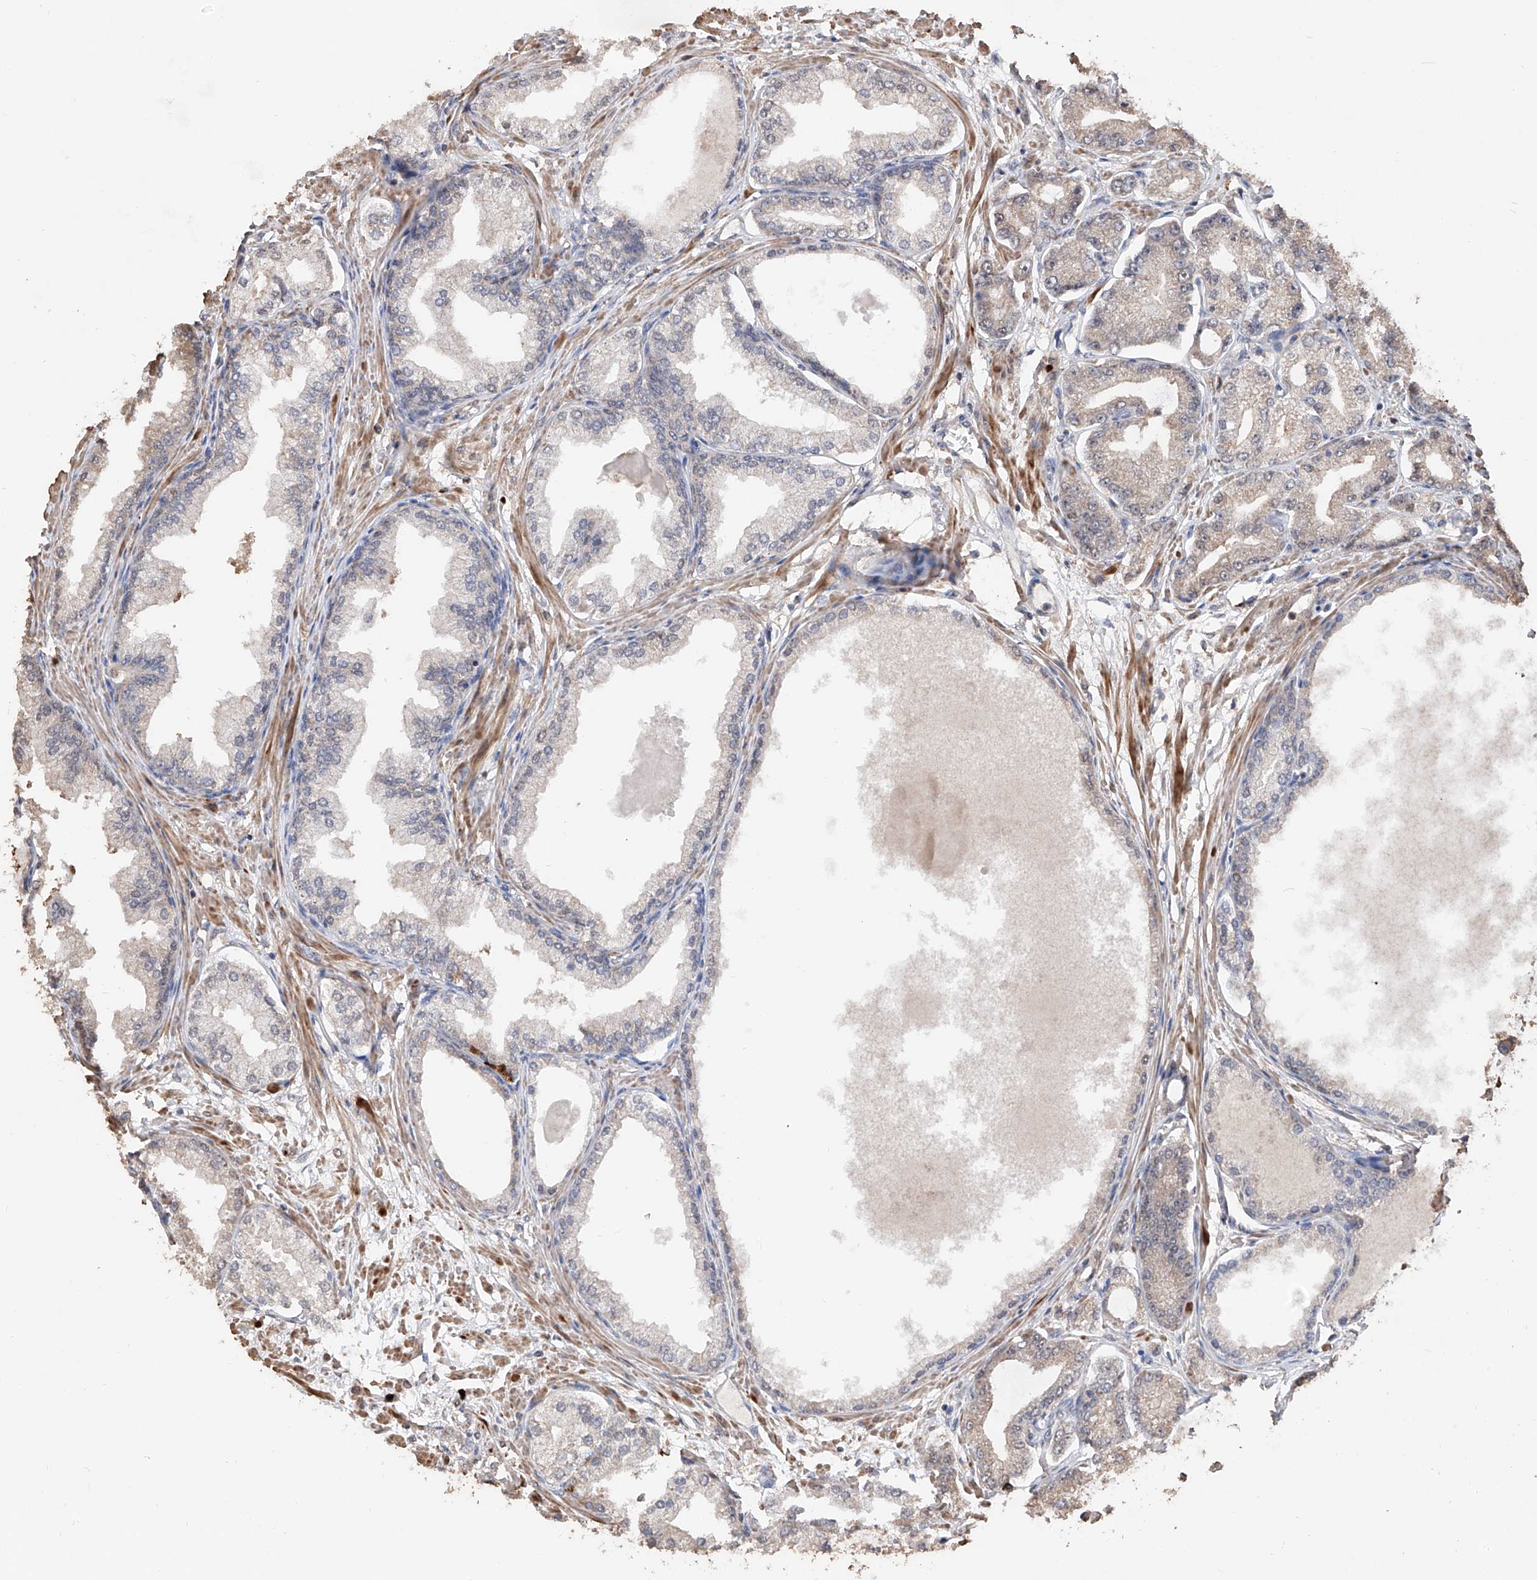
{"staining": {"intensity": "weak", "quantity": "25%-75%", "location": "cytoplasmic/membranous"}, "tissue": "prostate cancer", "cell_type": "Tumor cells", "image_type": "cancer", "snomed": [{"axis": "morphology", "description": "Adenocarcinoma, Low grade"}, {"axis": "topography", "description": "Prostate"}], "caption": "Prostate adenocarcinoma (low-grade) tissue shows weak cytoplasmic/membranous staining in approximately 25%-75% of tumor cells", "gene": "FAM135A", "patient": {"sex": "male", "age": 63}}